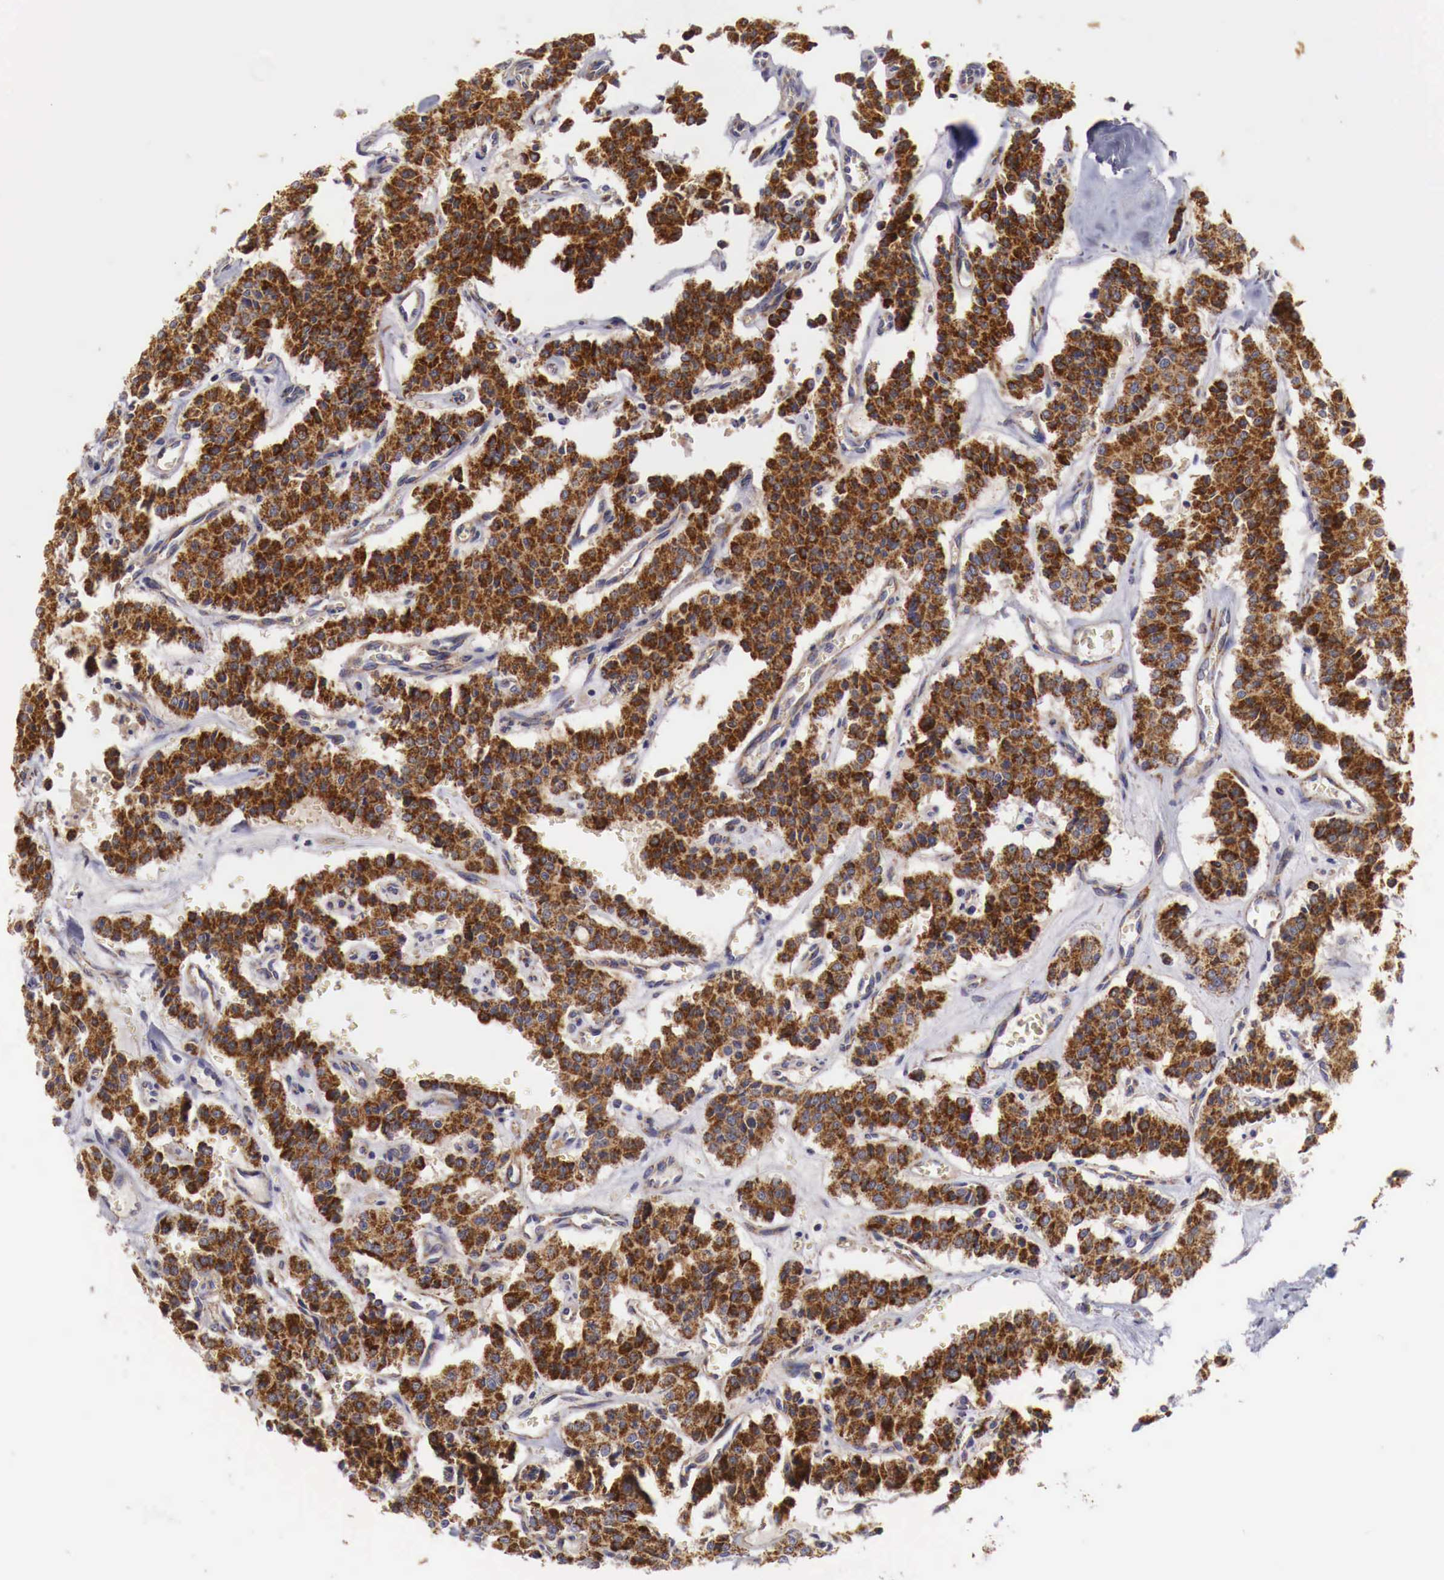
{"staining": {"intensity": "moderate", "quantity": ">75%", "location": "cytoplasmic/membranous"}, "tissue": "carcinoid", "cell_type": "Tumor cells", "image_type": "cancer", "snomed": [{"axis": "morphology", "description": "Carcinoid, malignant, NOS"}, {"axis": "topography", "description": "Bronchus"}], "caption": "Human carcinoid stained with a protein marker shows moderate staining in tumor cells.", "gene": "XPNPEP3", "patient": {"sex": "male", "age": 55}}